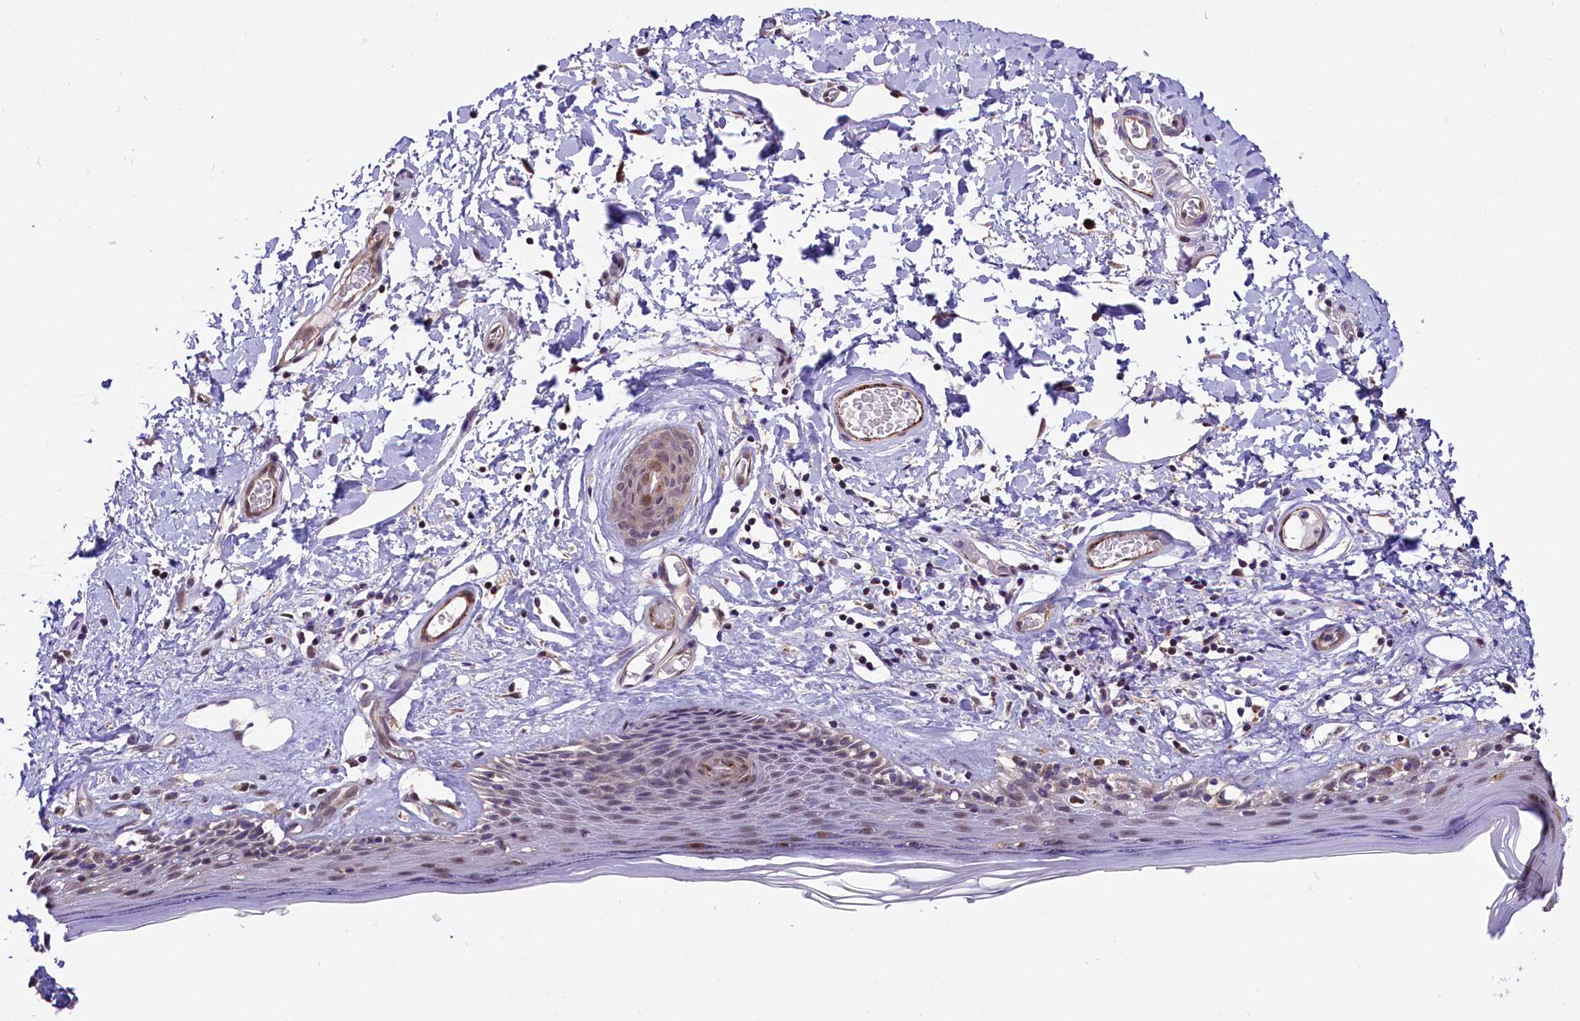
{"staining": {"intensity": "weak", "quantity": "25%-75%", "location": "cytoplasmic/membranous,nuclear"}, "tissue": "skin", "cell_type": "Epidermal cells", "image_type": "normal", "snomed": [{"axis": "morphology", "description": "Normal tissue, NOS"}, {"axis": "topography", "description": "Adipose tissue"}, {"axis": "topography", "description": "Vascular tissue"}, {"axis": "topography", "description": "Vulva"}, {"axis": "topography", "description": "Peripheral nerve tissue"}], "caption": "A low amount of weak cytoplasmic/membranous,nuclear expression is present in about 25%-75% of epidermal cells in unremarkable skin.", "gene": "MRPL54", "patient": {"sex": "female", "age": 86}}